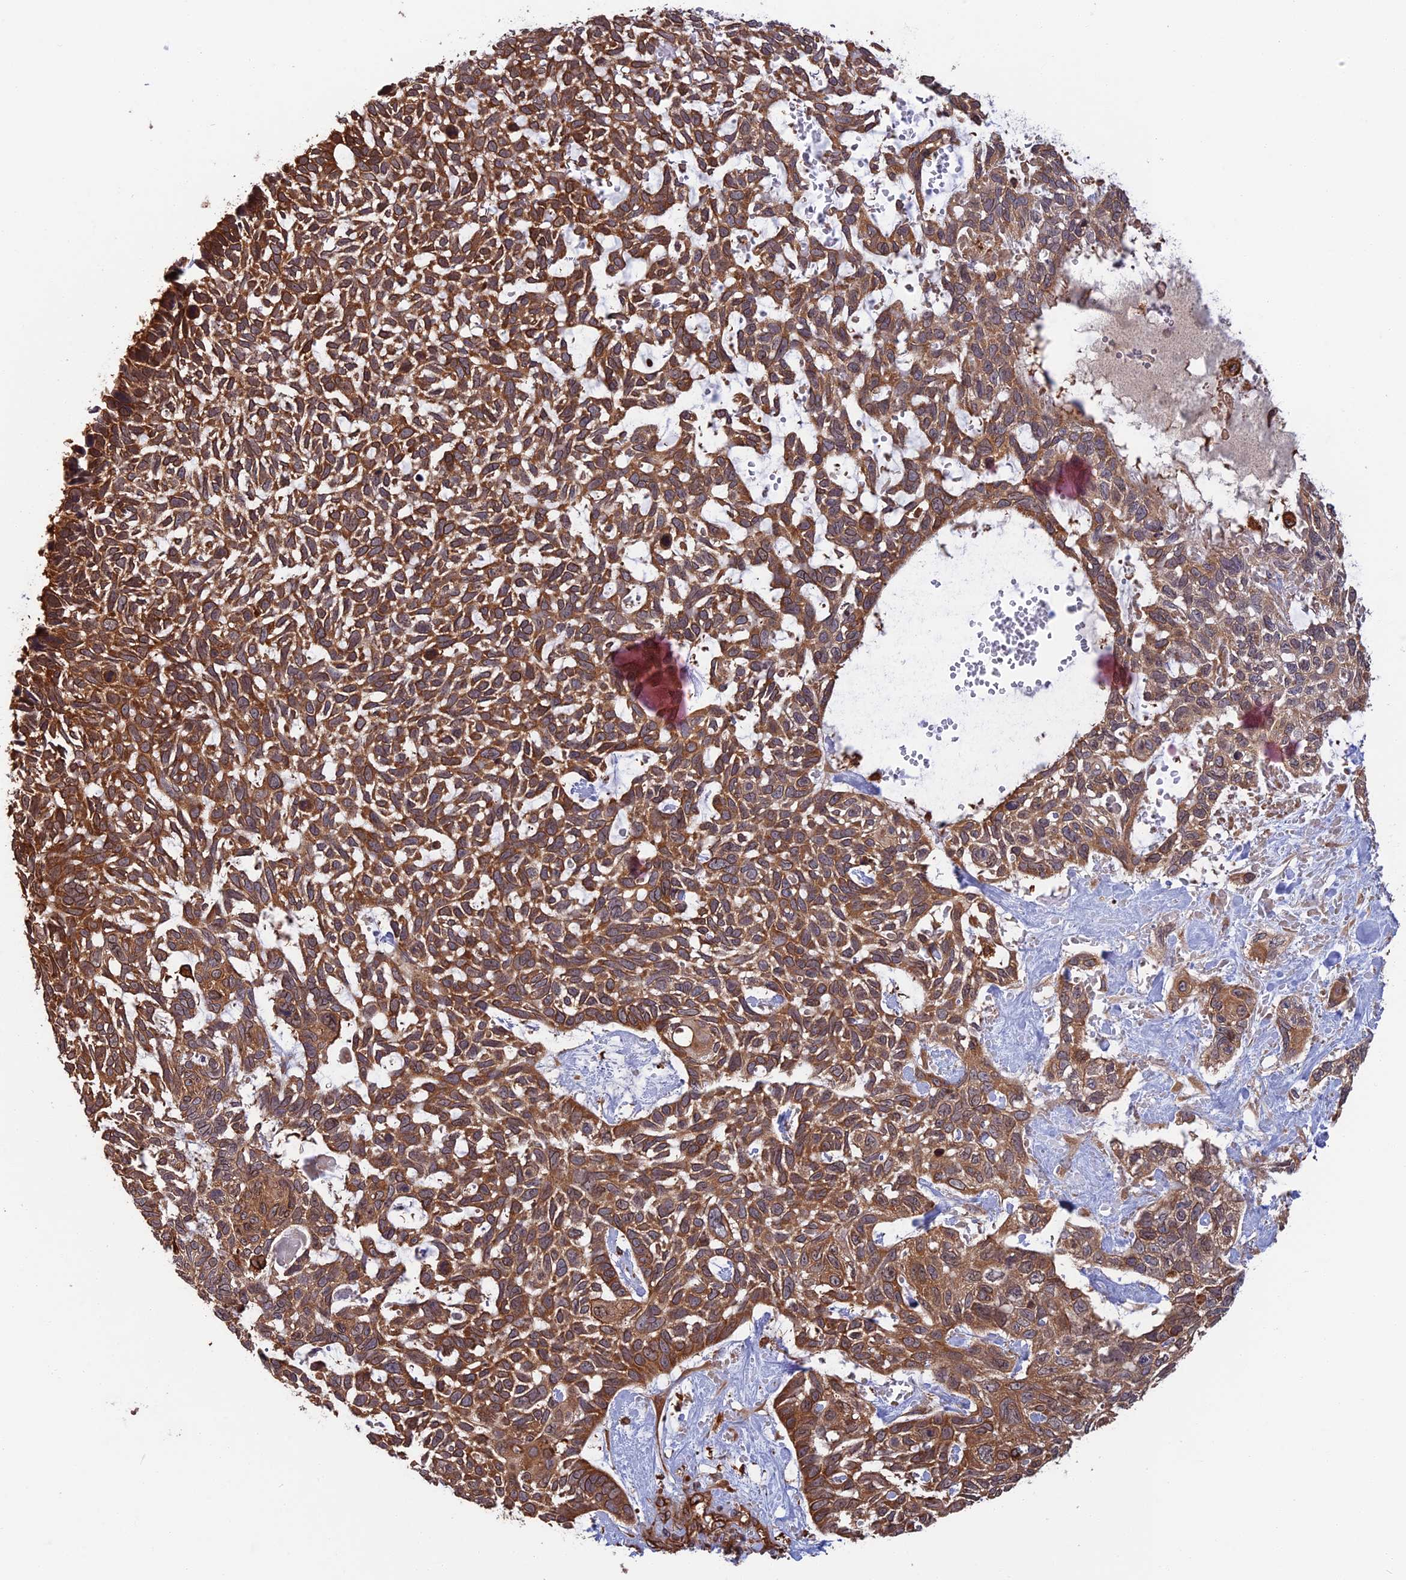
{"staining": {"intensity": "moderate", "quantity": ">75%", "location": "cytoplasmic/membranous"}, "tissue": "skin cancer", "cell_type": "Tumor cells", "image_type": "cancer", "snomed": [{"axis": "morphology", "description": "Basal cell carcinoma"}, {"axis": "topography", "description": "Skin"}], "caption": "Protein staining displays moderate cytoplasmic/membranous staining in approximately >75% of tumor cells in skin cancer.", "gene": "WDR1", "patient": {"sex": "male", "age": 88}}